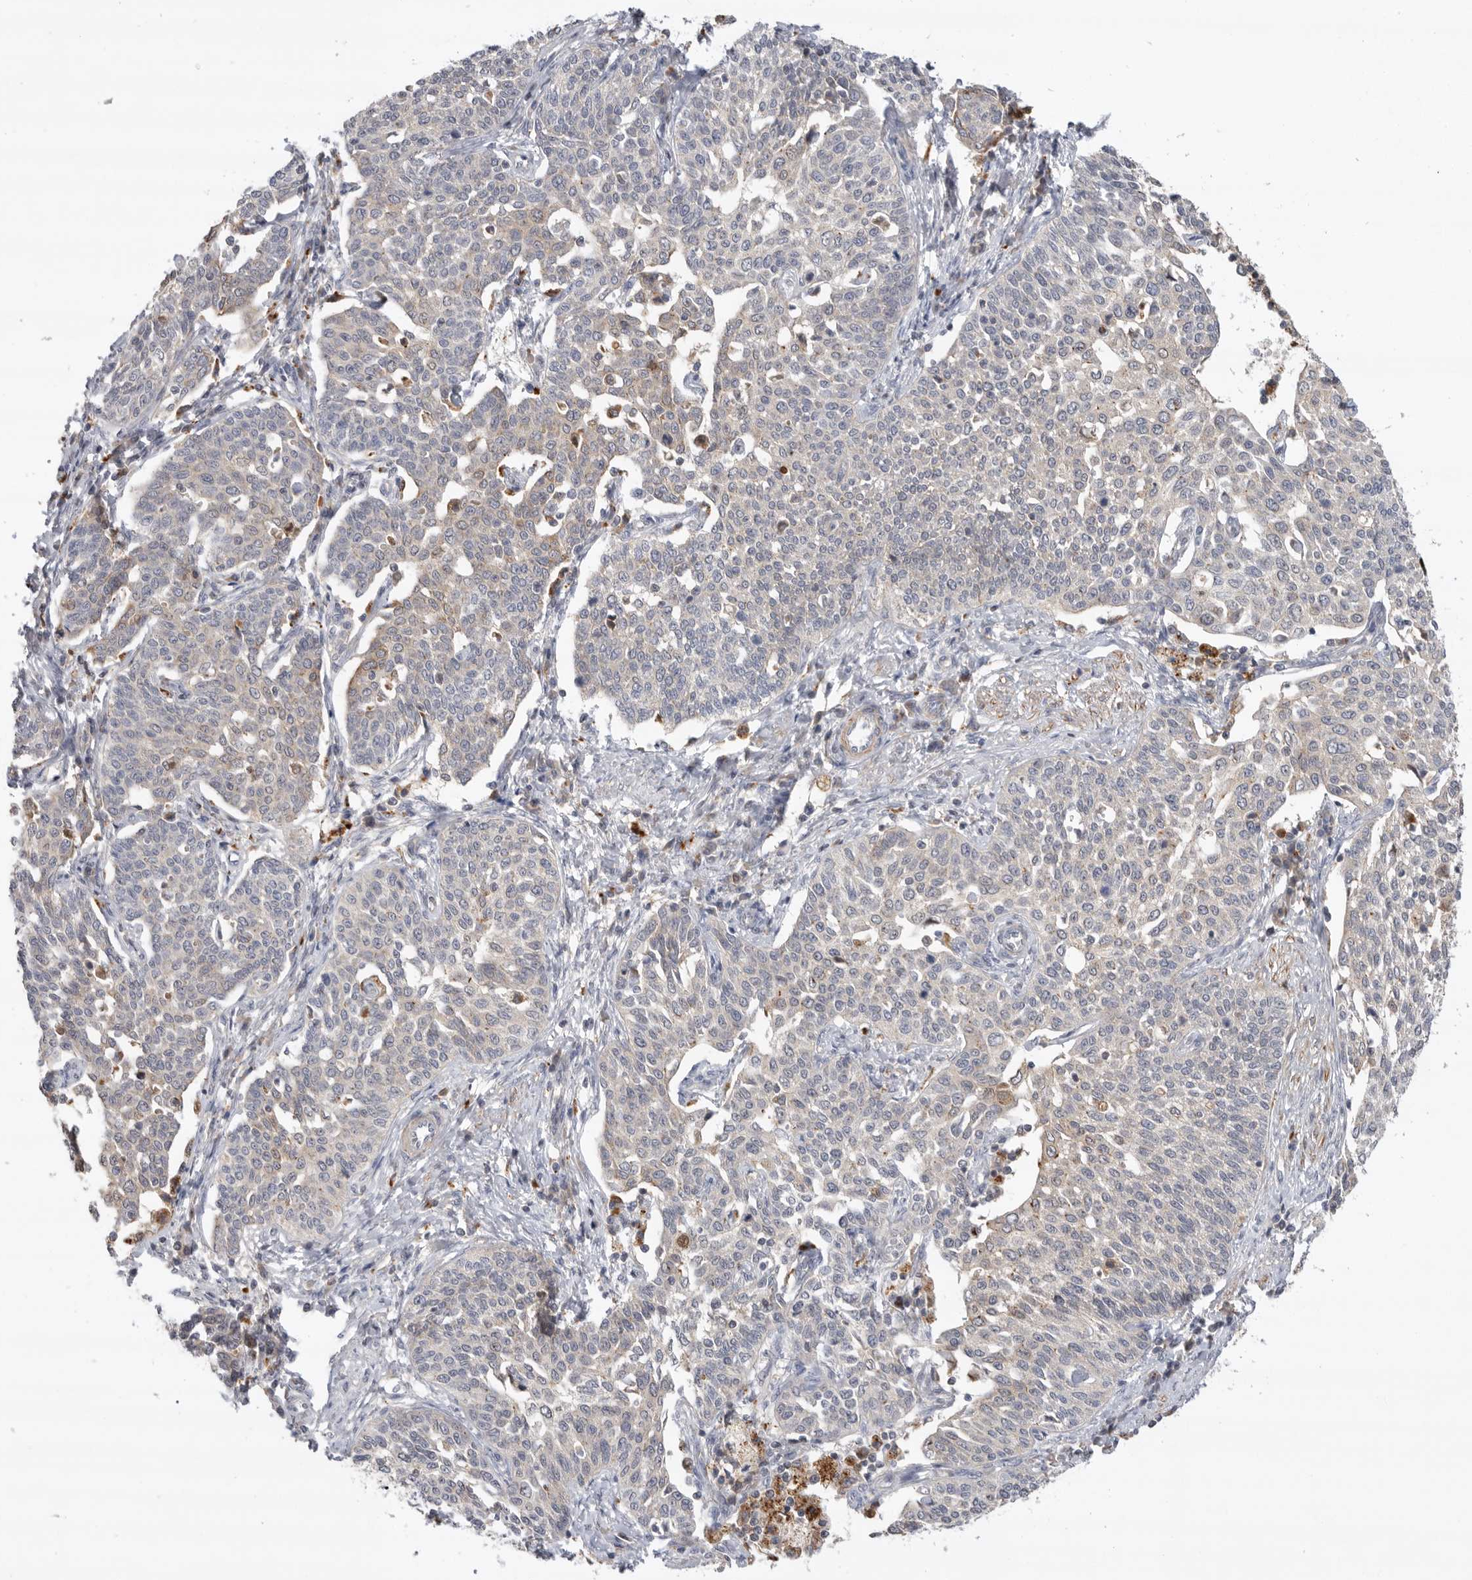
{"staining": {"intensity": "negative", "quantity": "none", "location": "none"}, "tissue": "cervical cancer", "cell_type": "Tumor cells", "image_type": "cancer", "snomed": [{"axis": "morphology", "description": "Squamous cell carcinoma, NOS"}, {"axis": "topography", "description": "Cervix"}], "caption": "This is a image of immunohistochemistry staining of squamous cell carcinoma (cervical), which shows no expression in tumor cells. (DAB immunohistochemistry (IHC), high magnification).", "gene": "GNE", "patient": {"sex": "female", "age": 34}}